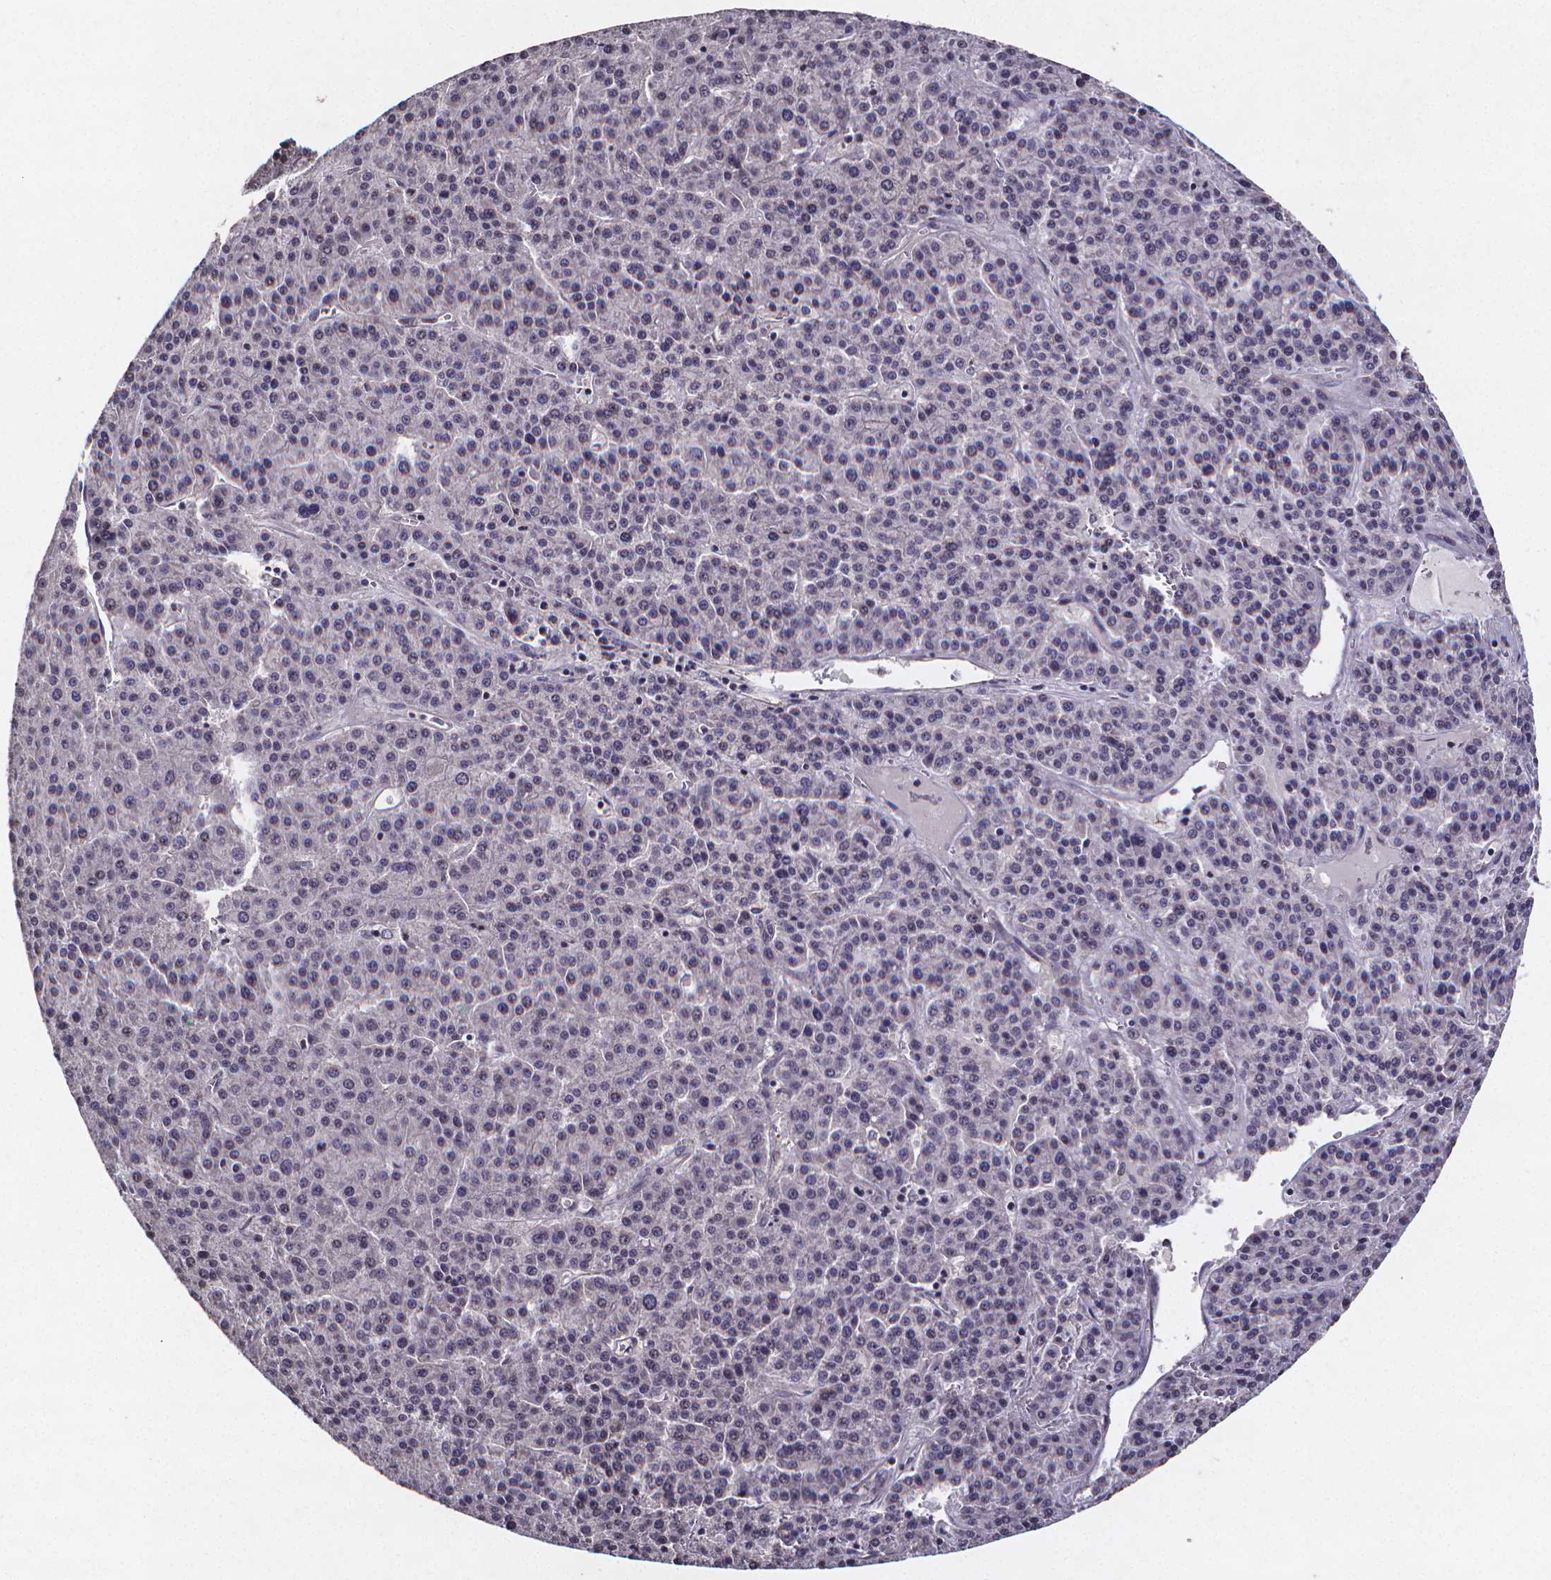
{"staining": {"intensity": "negative", "quantity": "none", "location": "none"}, "tissue": "liver cancer", "cell_type": "Tumor cells", "image_type": "cancer", "snomed": [{"axis": "morphology", "description": "Carcinoma, Hepatocellular, NOS"}, {"axis": "topography", "description": "Liver"}], "caption": "A high-resolution image shows immunohistochemistry staining of hepatocellular carcinoma (liver), which displays no significant staining in tumor cells.", "gene": "TP73", "patient": {"sex": "female", "age": 58}}